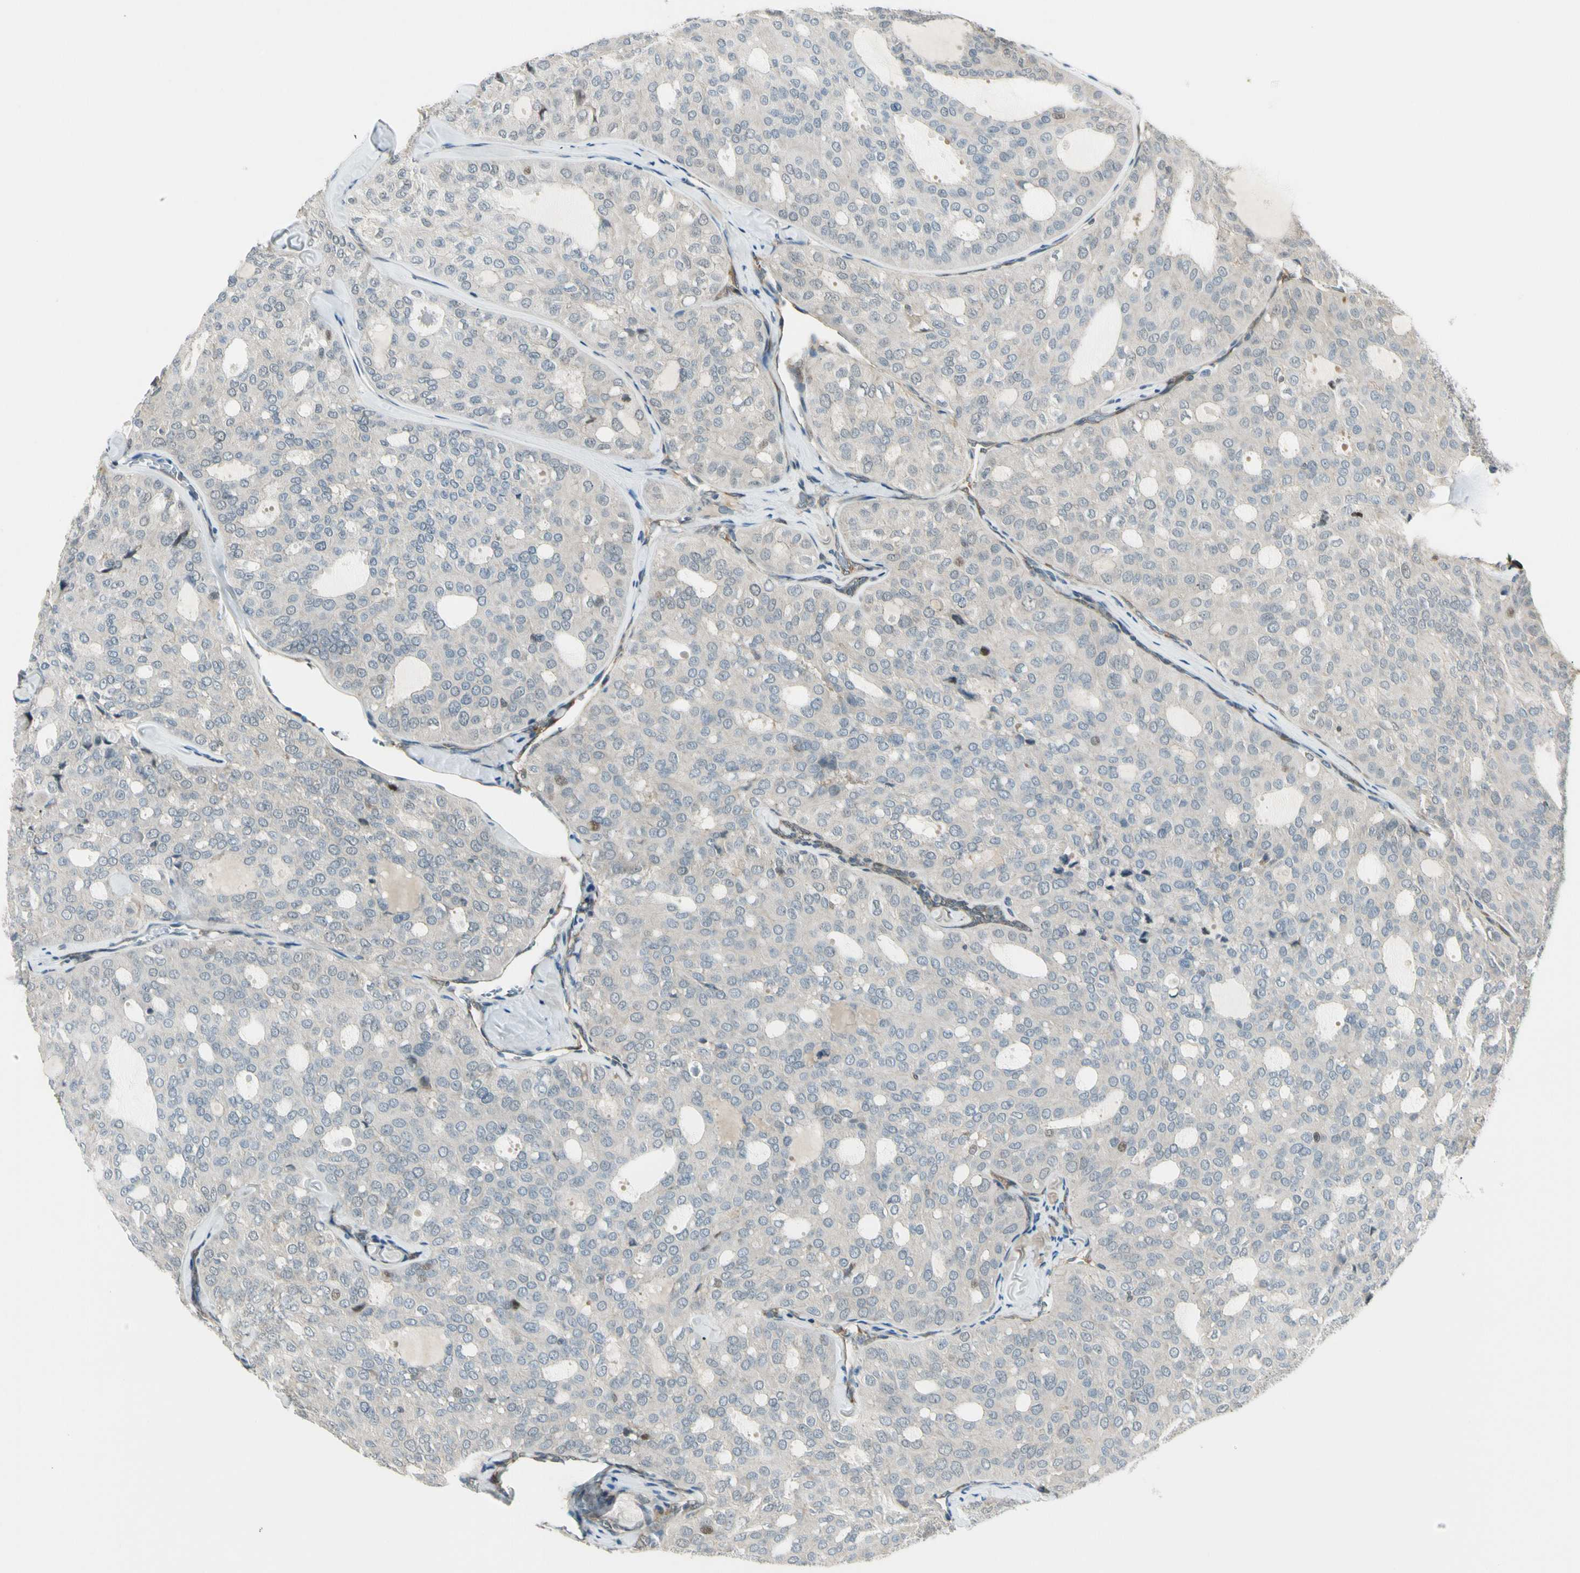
{"staining": {"intensity": "weak", "quantity": "<25%", "location": "nuclear"}, "tissue": "thyroid cancer", "cell_type": "Tumor cells", "image_type": "cancer", "snomed": [{"axis": "morphology", "description": "Follicular adenoma carcinoma, NOS"}, {"axis": "topography", "description": "Thyroid gland"}], "caption": "This histopathology image is of thyroid cancer (follicular adenoma carcinoma) stained with immunohistochemistry (IHC) to label a protein in brown with the nuclei are counter-stained blue. There is no staining in tumor cells.", "gene": "SVBP", "patient": {"sex": "male", "age": 75}}